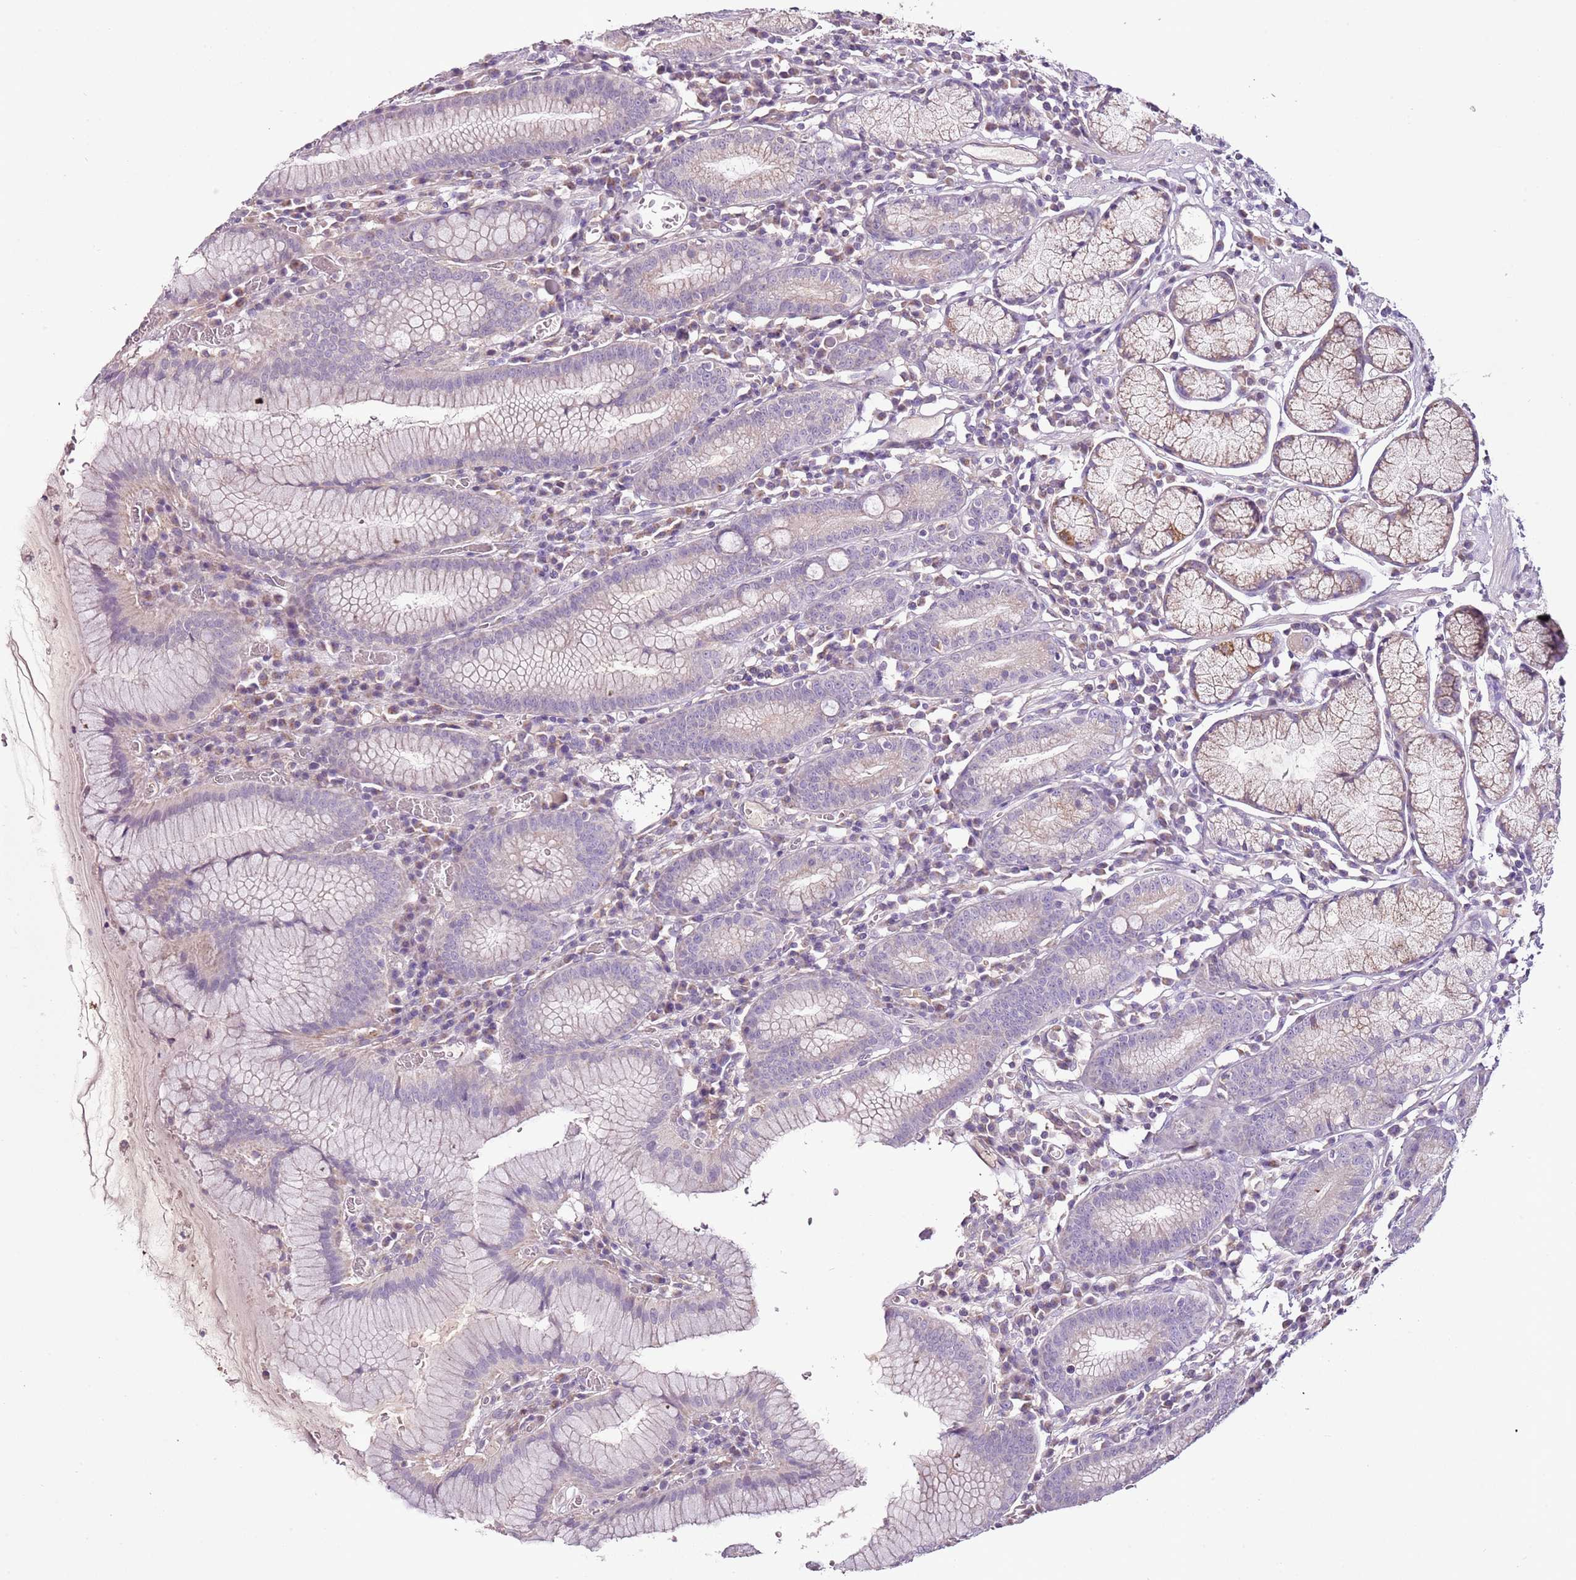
{"staining": {"intensity": "moderate", "quantity": "25%-75%", "location": "cytoplasmic/membranous"}, "tissue": "stomach", "cell_type": "Glandular cells", "image_type": "normal", "snomed": [{"axis": "morphology", "description": "Normal tissue, NOS"}, {"axis": "topography", "description": "Stomach"}], "caption": "Stomach stained with DAB immunohistochemistry demonstrates medium levels of moderate cytoplasmic/membranous positivity in approximately 25%-75% of glandular cells. The staining was performed using DAB (3,3'-diaminobenzidine) to visualize the protein expression in brown, while the nuclei were stained in blue with hematoxylin (Magnification: 20x).", "gene": "CMKLR1", "patient": {"sex": "male", "age": 55}}